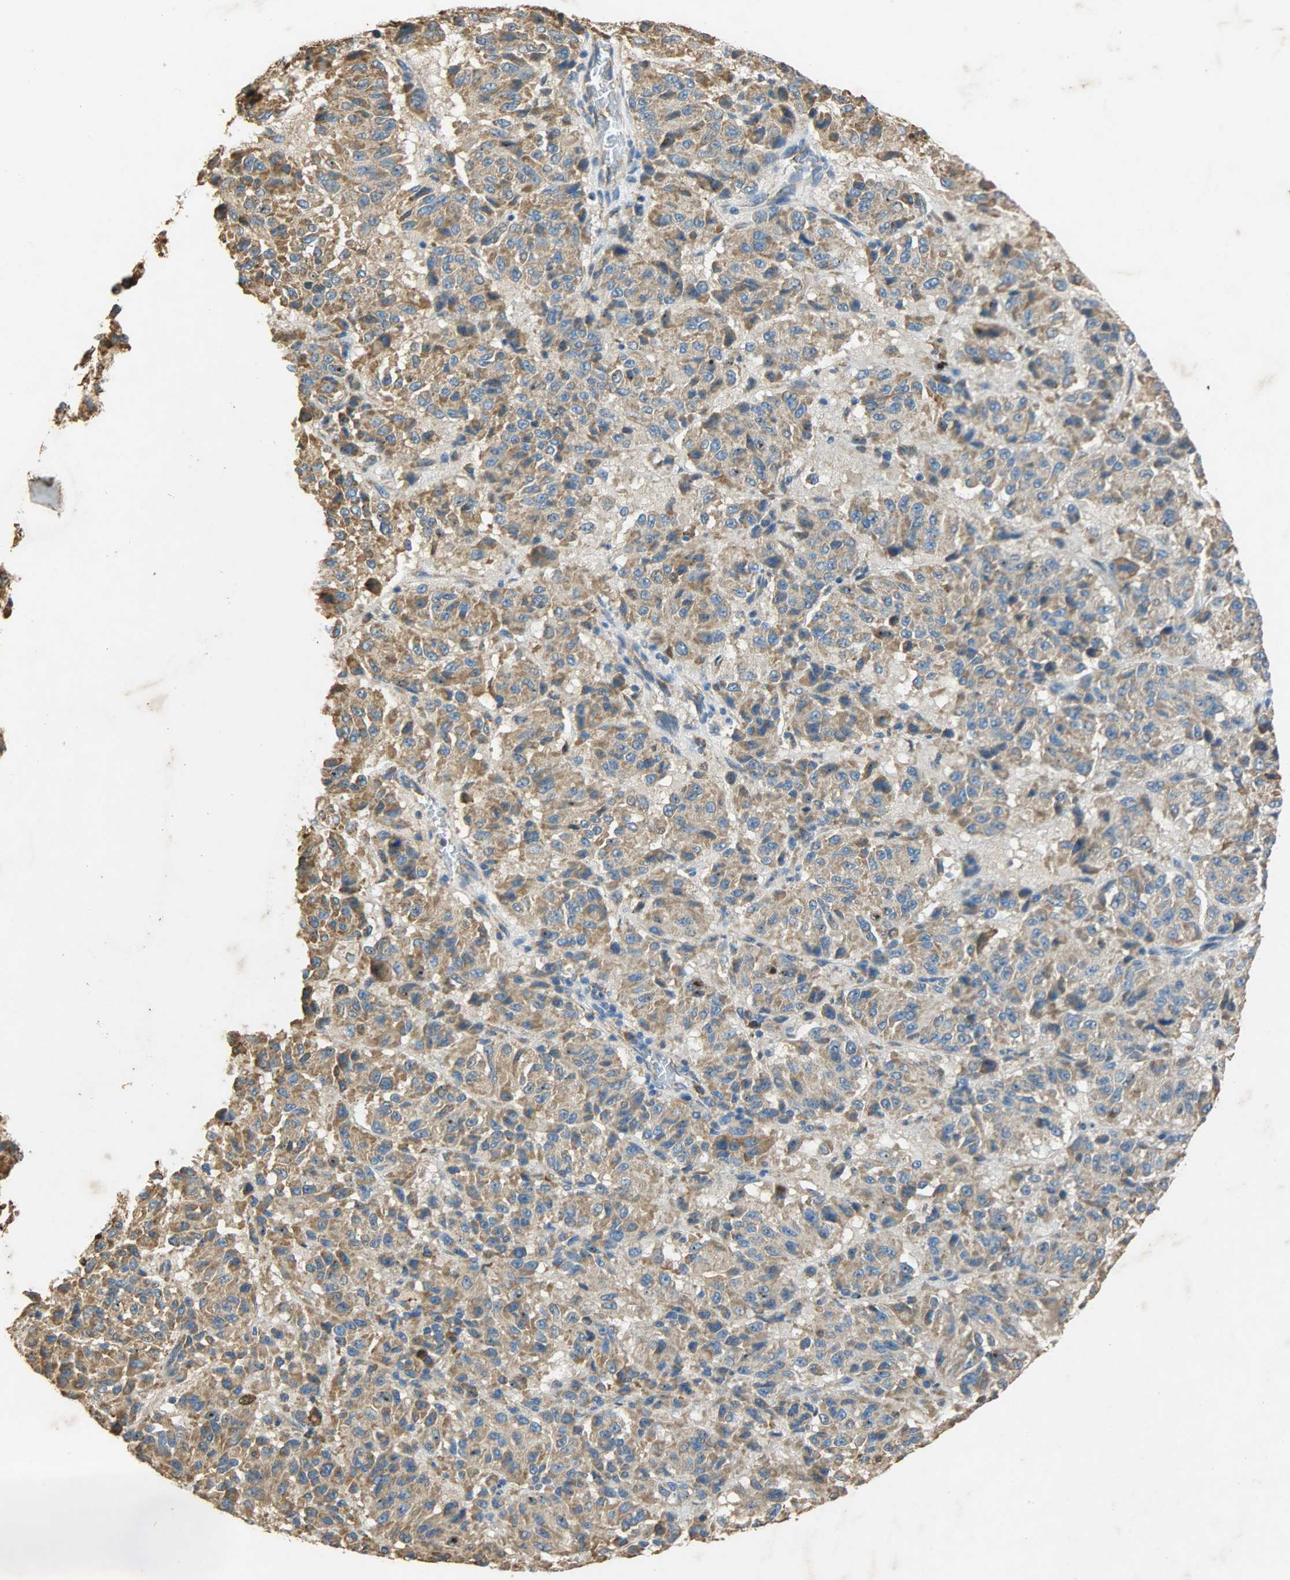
{"staining": {"intensity": "moderate", "quantity": ">75%", "location": "cytoplasmic/membranous"}, "tissue": "melanoma", "cell_type": "Tumor cells", "image_type": "cancer", "snomed": [{"axis": "morphology", "description": "Malignant melanoma, Metastatic site"}, {"axis": "topography", "description": "Lung"}], "caption": "Malignant melanoma (metastatic site) stained with a protein marker reveals moderate staining in tumor cells.", "gene": "HSPA5", "patient": {"sex": "male", "age": 64}}